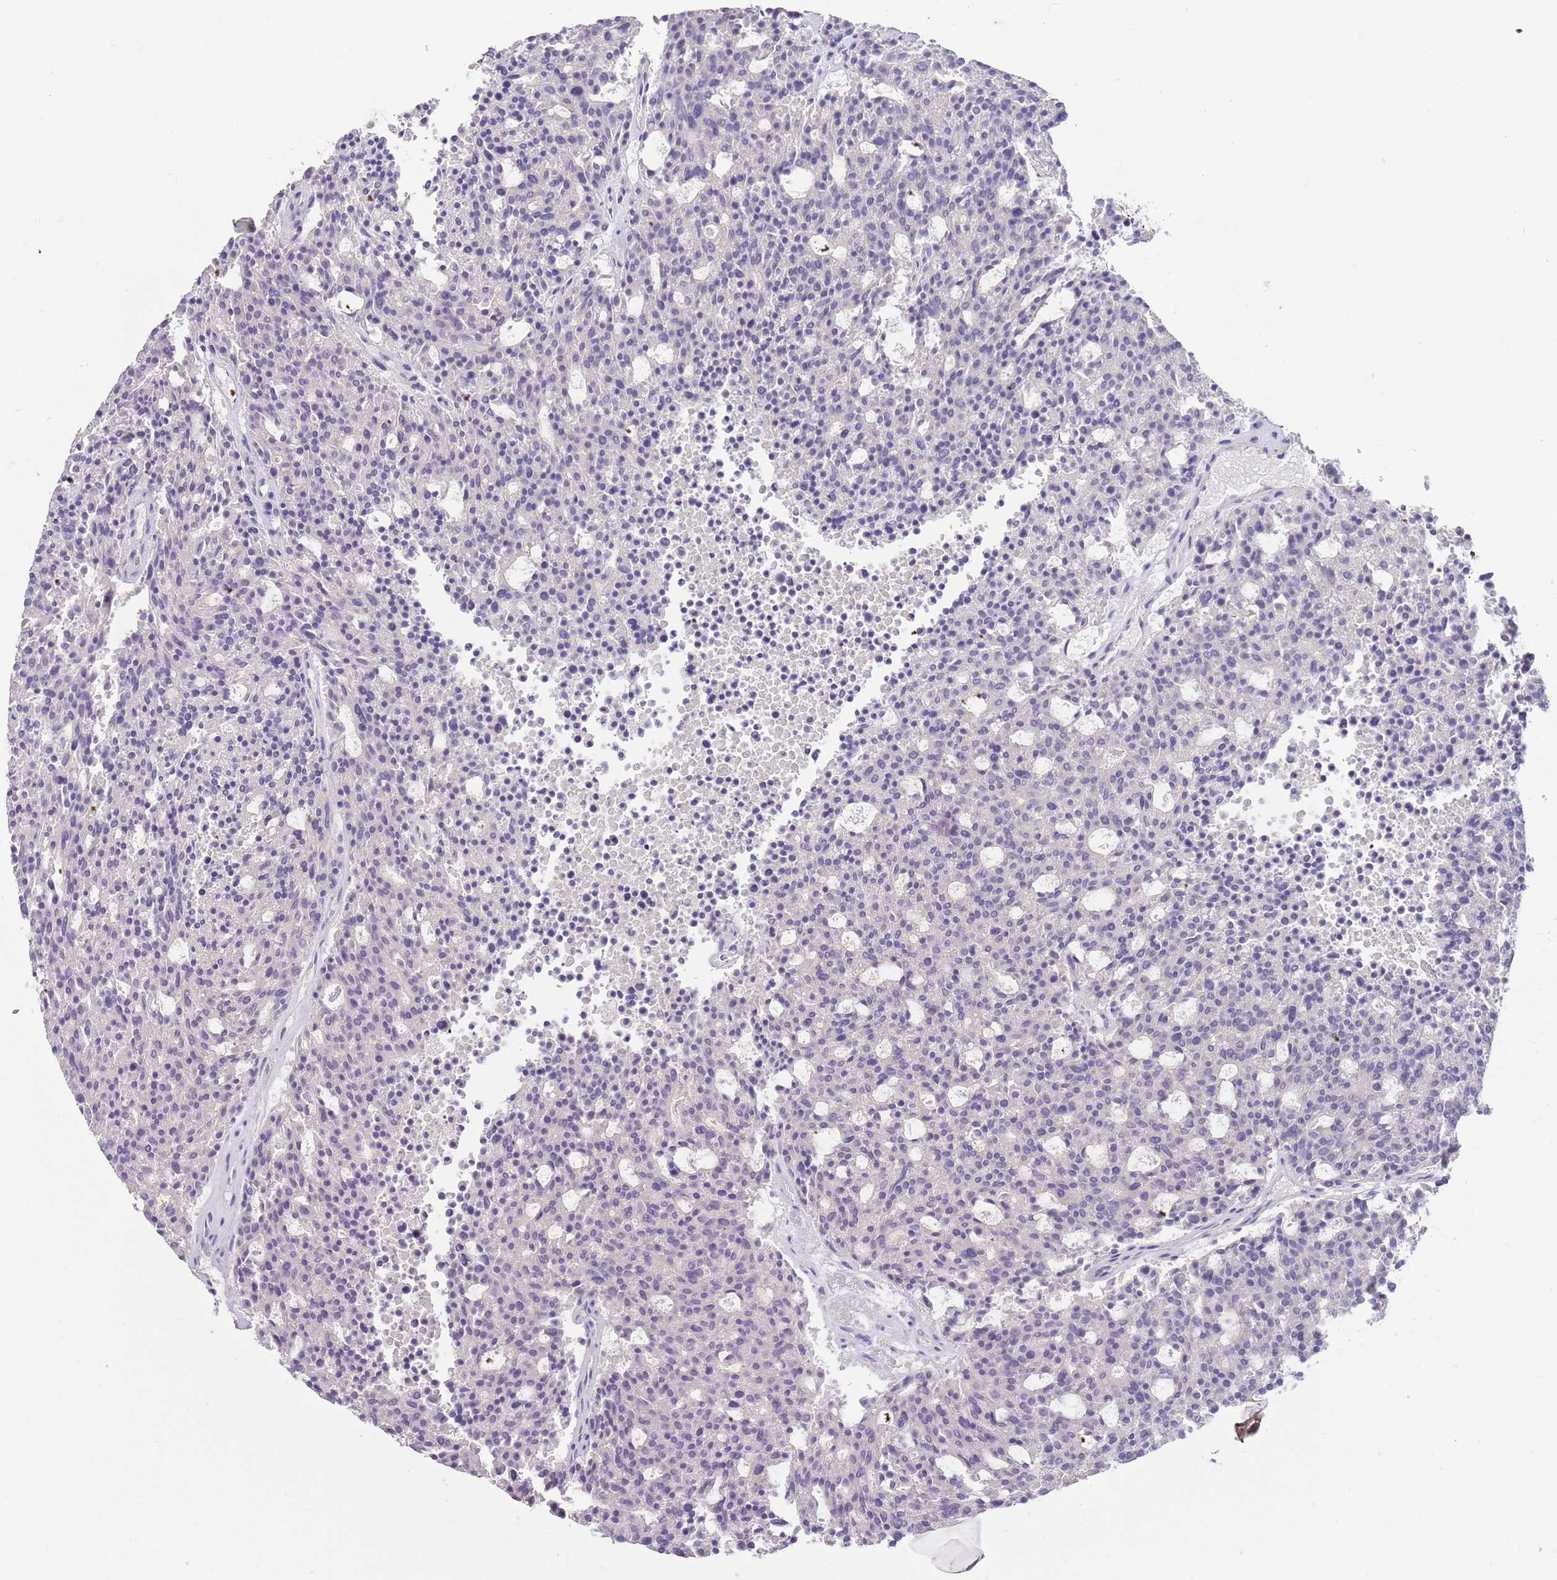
{"staining": {"intensity": "negative", "quantity": "none", "location": "none"}, "tissue": "carcinoid", "cell_type": "Tumor cells", "image_type": "cancer", "snomed": [{"axis": "morphology", "description": "Carcinoid, malignant, NOS"}, {"axis": "topography", "description": "Pancreas"}], "caption": "Immunohistochemical staining of human carcinoid (malignant) demonstrates no significant positivity in tumor cells. (Stains: DAB (3,3'-diaminobenzidine) IHC with hematoxylin counter stain, Microscopy: brightfield microscopy at high magnification).", "gene": "CFAP73", "patient": {"sex": "female", "age": 54}}